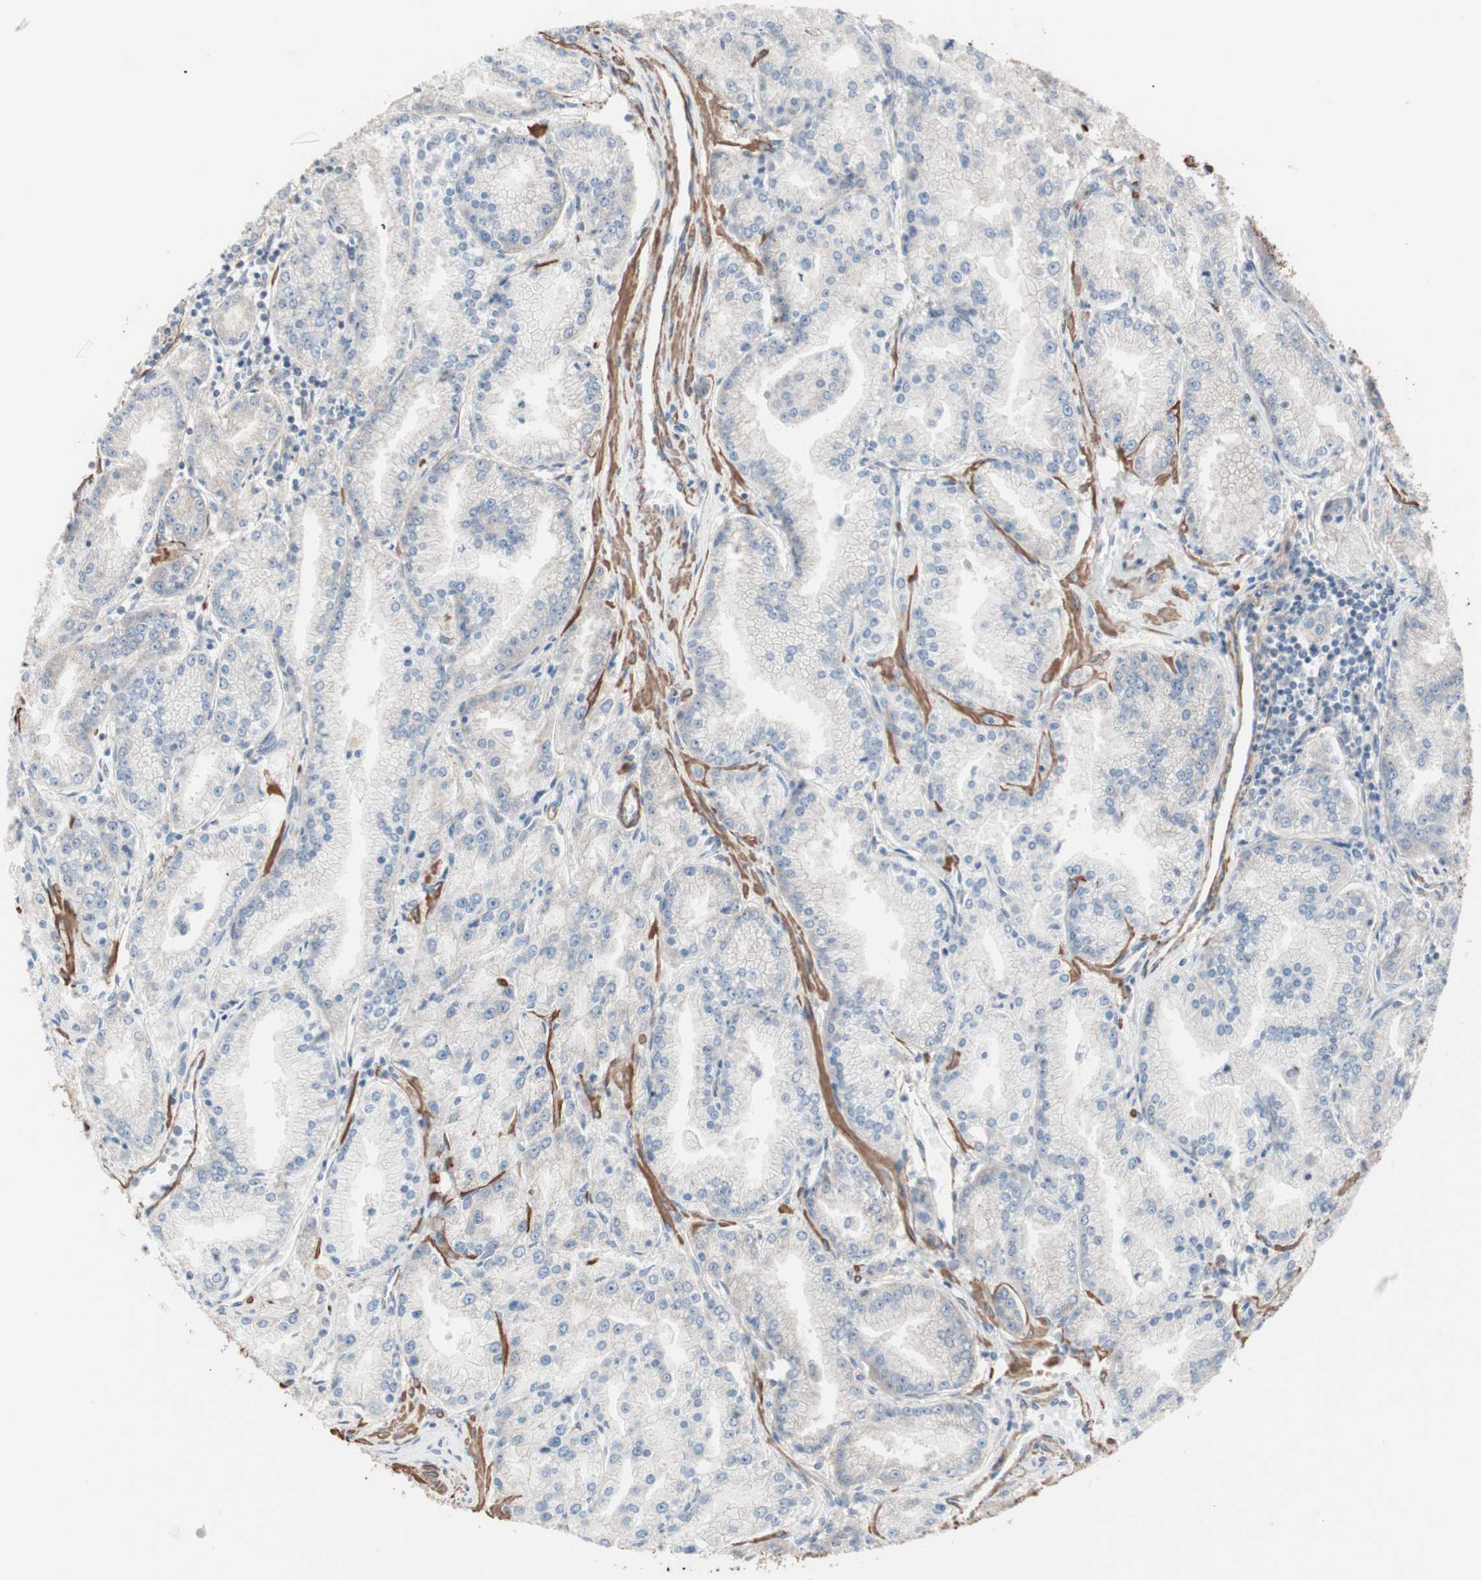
{"staining": {"intensity": "negative", "quantity": "none", "location": "none"}, "tissue": "prostate cancer", "cell_type": "Tumor cells", "image_type": "cancer", "snomed": [{"axis": "morphology", "description": "Adenocarcinoma, High grade"}, {"axis": "topography", "description": "Prostate"}], "caption": "The immunohistochemistry (IHC) micrograph has no significant expression in tumor cells of adenocarcinoma (high-grade) (prostate) tissue. (IHC, brightfield microscopy, high magnification).", "gene": "ALG5", "patient": {"sex": "male", "age": 61}}